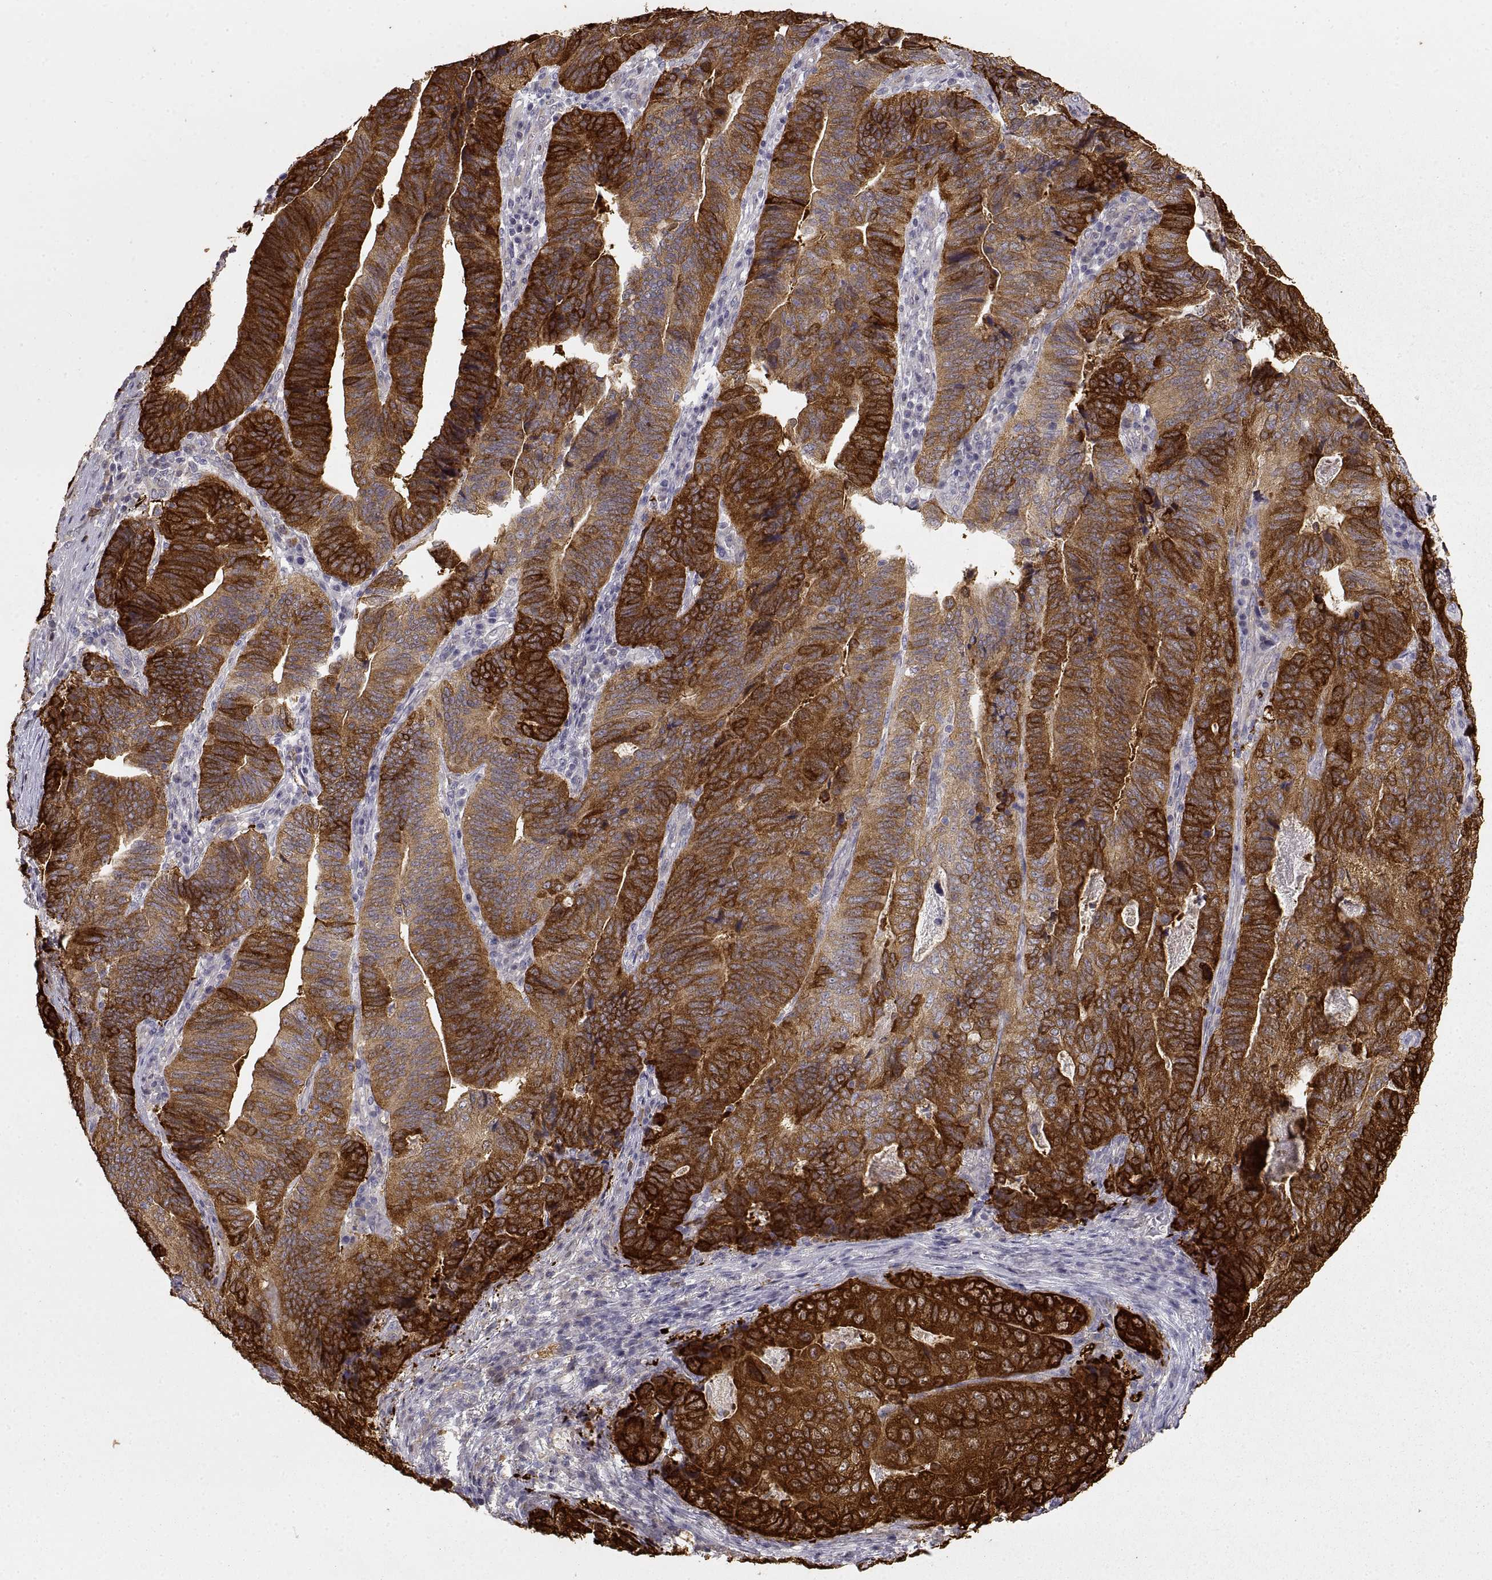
{"staining": {"intensity": "strong", "quantity": ">75%", "location": "cytoplasmic/membranous"}, "tissue": "stomach cancer", "cell_type": "Tumor cells", "image_type": "cancer", "snomed": [{"axis": "morphology", "description": "Adenocarcinoma, NOS"}, {"axis": "topography", "description": "Stomach, upper"}], "caption": "Brown immunohistochemical staining in human stomach cancer reveals strong cytoplasmic/membranous expression in about >75% of tumor cells.", "gene": "HSP90AB1", "patient": {"sex": "female", "age": 67}}